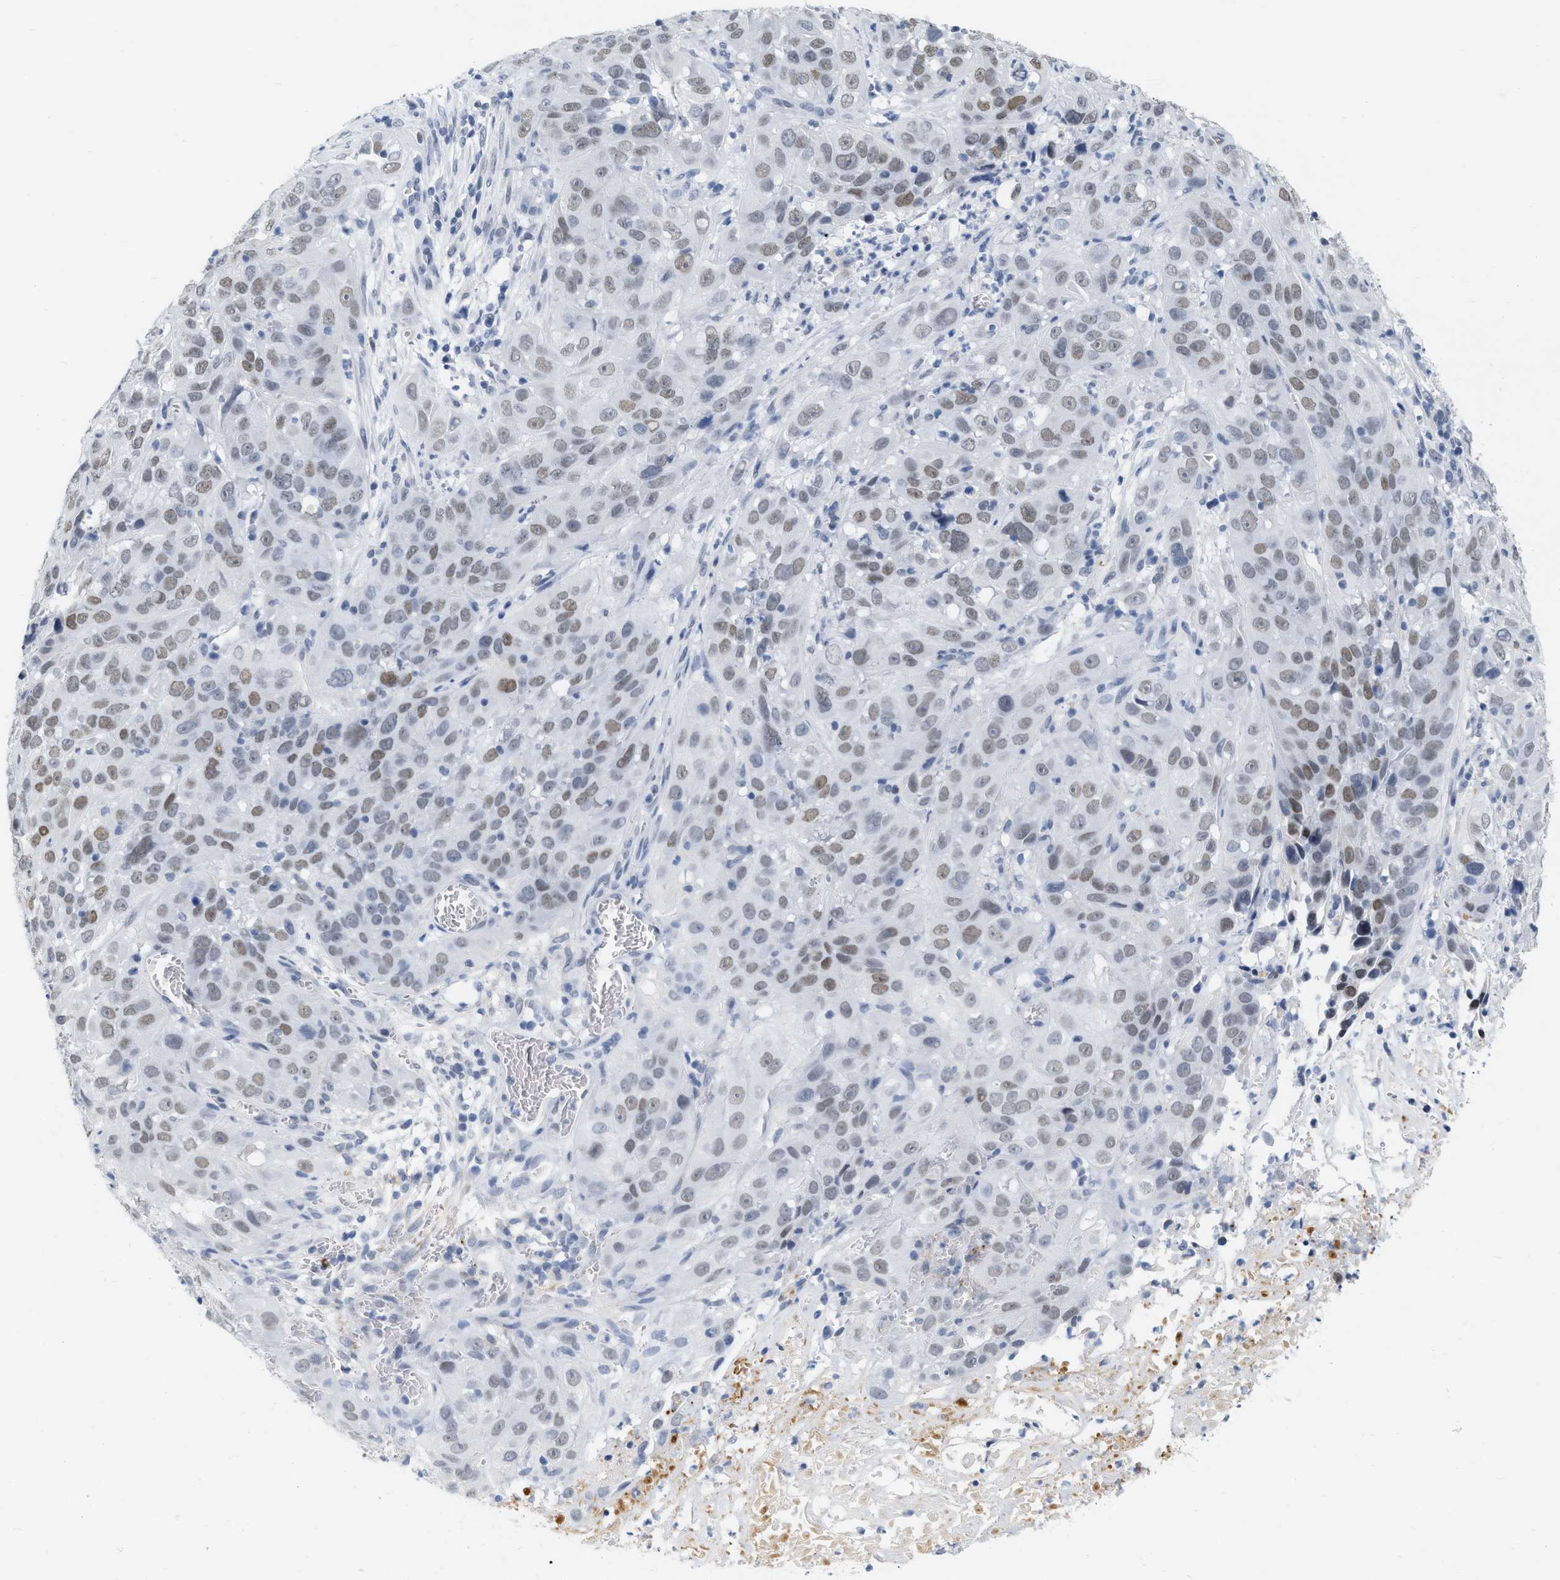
{"staining": {"intensity": "weak", "quantity": ">75%", "location": "nuclear"}, "tissue": "cervical cancer", "cell_type": "Tumor cells", "image_type": "cancer", "snomed": [{"axis": "morphology", "description": "Squamous cell carcinoma, NOS"}, {"axis": "topography", "description": "Cervix"}], "caption": "Cervical squamous cell carcinoma stained with DAB (3,3'-diaminobenzidine) immunohistochemistry (IHC) reveals low levels of weak nuclear staining in approximately >75% of tumor cells.", "gene": "XIRP1", "patient": {"sex": "female", "age": 32}}